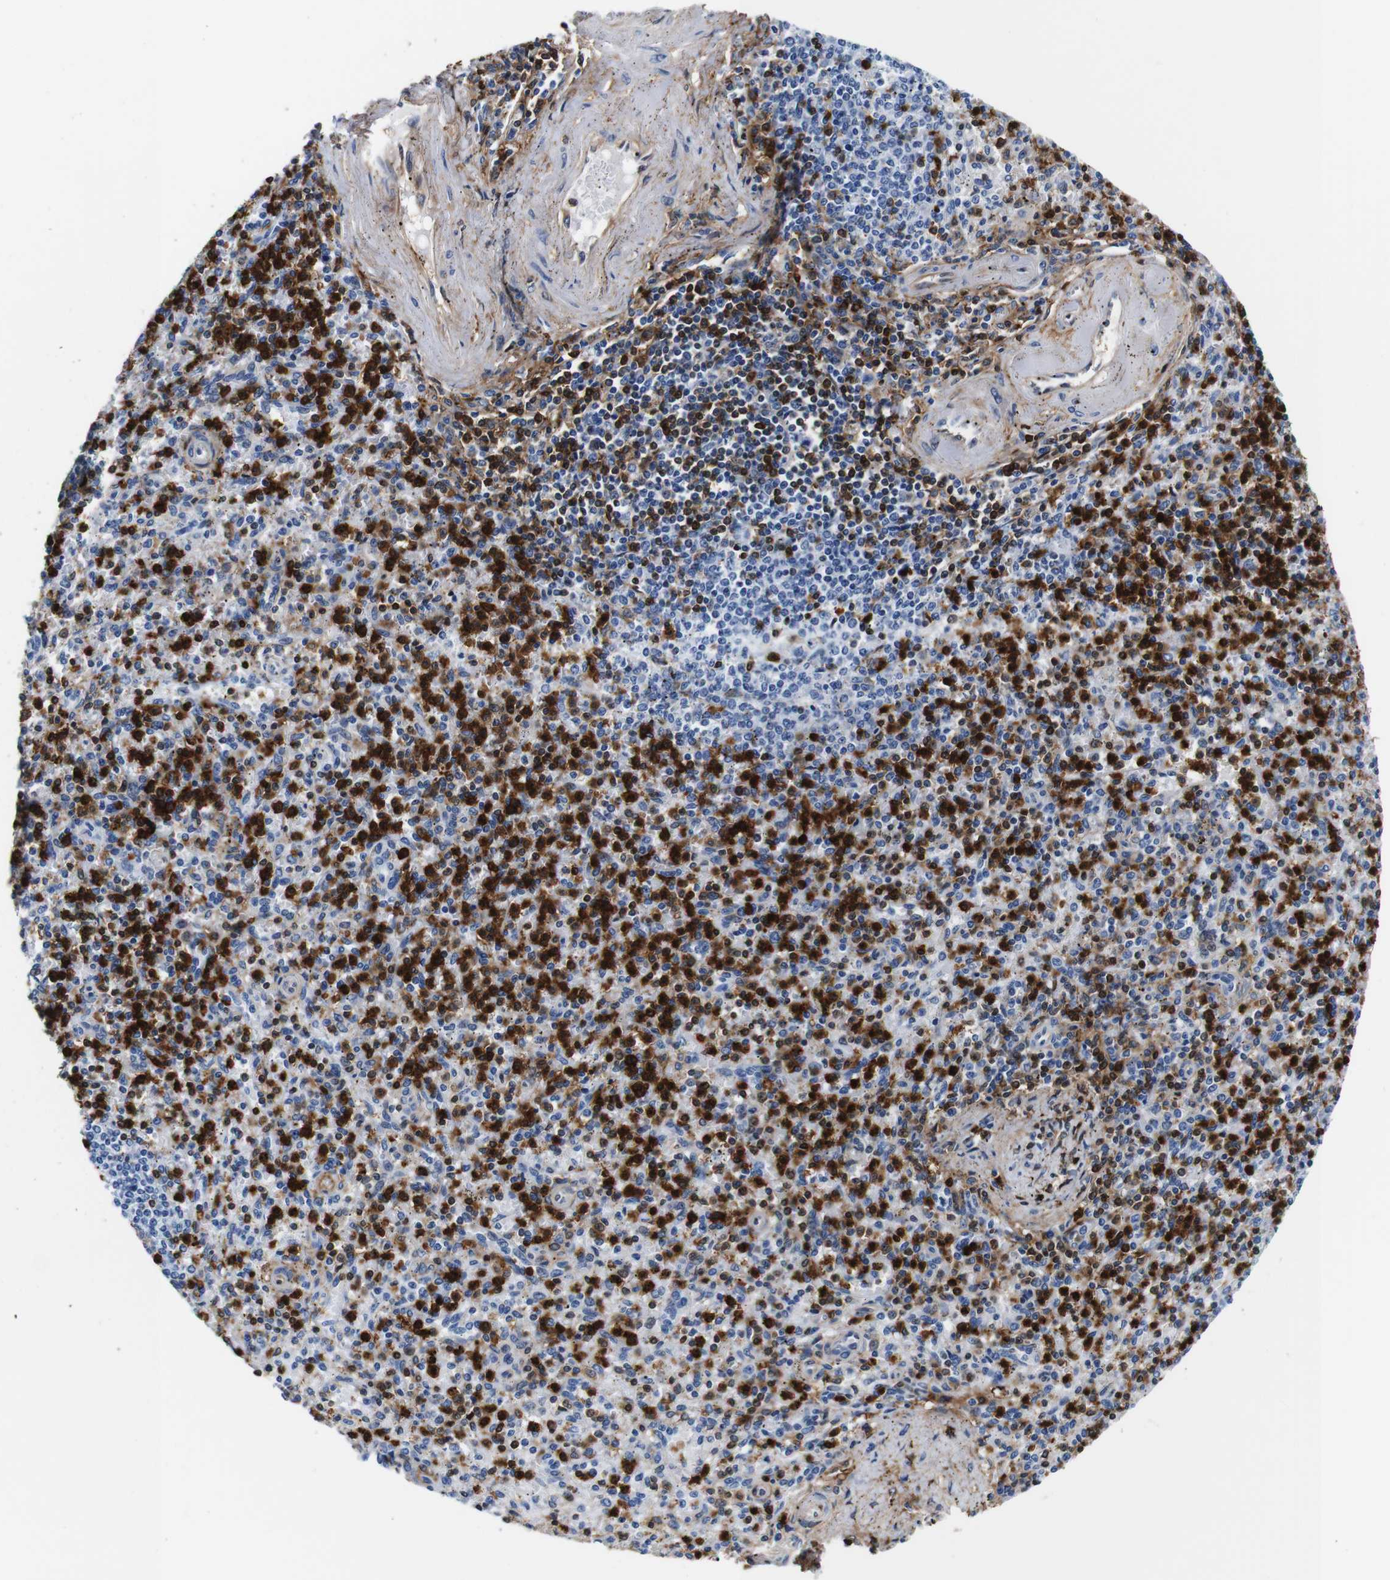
{"staining": {"intensity": "strong", "quantity": "25%-75%", "location": "cytoplasmic/membranous"}, "tissue": "spleen", "cell_type": "Cells in red pulp", "image_type": "normal", "snomed": [{"axis": "morphology", "description": "Normal tissue, NOS"}, {"axis": "topography", "description": "Spleen"}], "caption": "Spleen was stained to show a protein in brown. There is high levels of strong cytoplasmic/membranous positivity in approximately 25%-75% of cells in red pulp. The staining is performed using DAB brown chromogen to label protein expression. The nuclei are counter-stained blue using hematoxylin.", "gene": "ANXA1", "patient": {"sex": "male", "age": 72}}